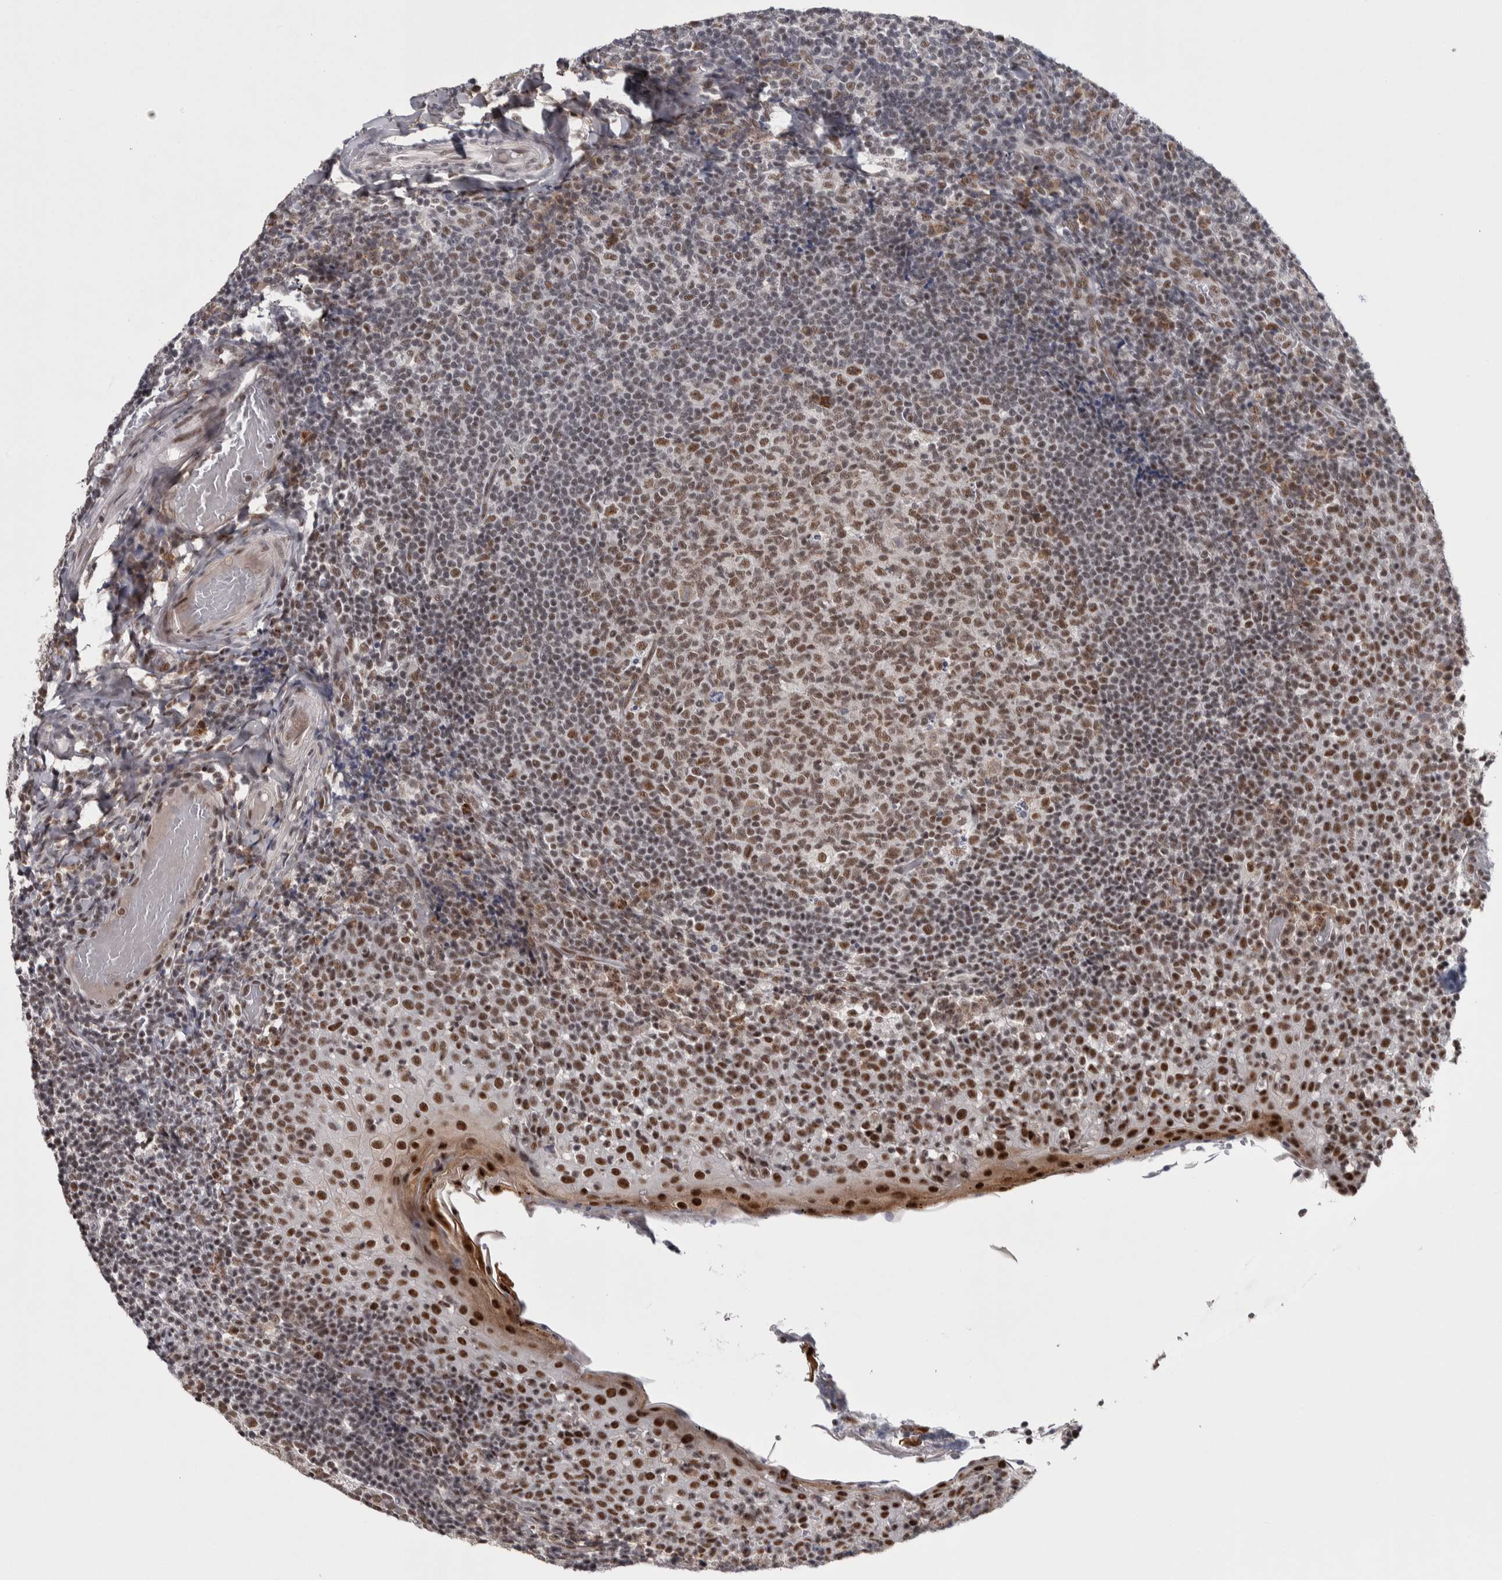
{"staining": {"intensity": "moderate", "quantity": ">75%", "location": "nuclear"}, "tissue": "tonsil", "cell_type": "Germinal center cells", "image_type": "normal", "snomed": [{"axis": "morphology", "description": "Normal tissue, NOS"}, {"axis": "topography", "description": "Tonsil"}], "caption": "Moderate nuclear expression for a protein is identified in approximately >75% of germinal center cells of normal tonsil using IHC.", "gene": "ASPN", "patient": {"sex": "female", "age": 19}}